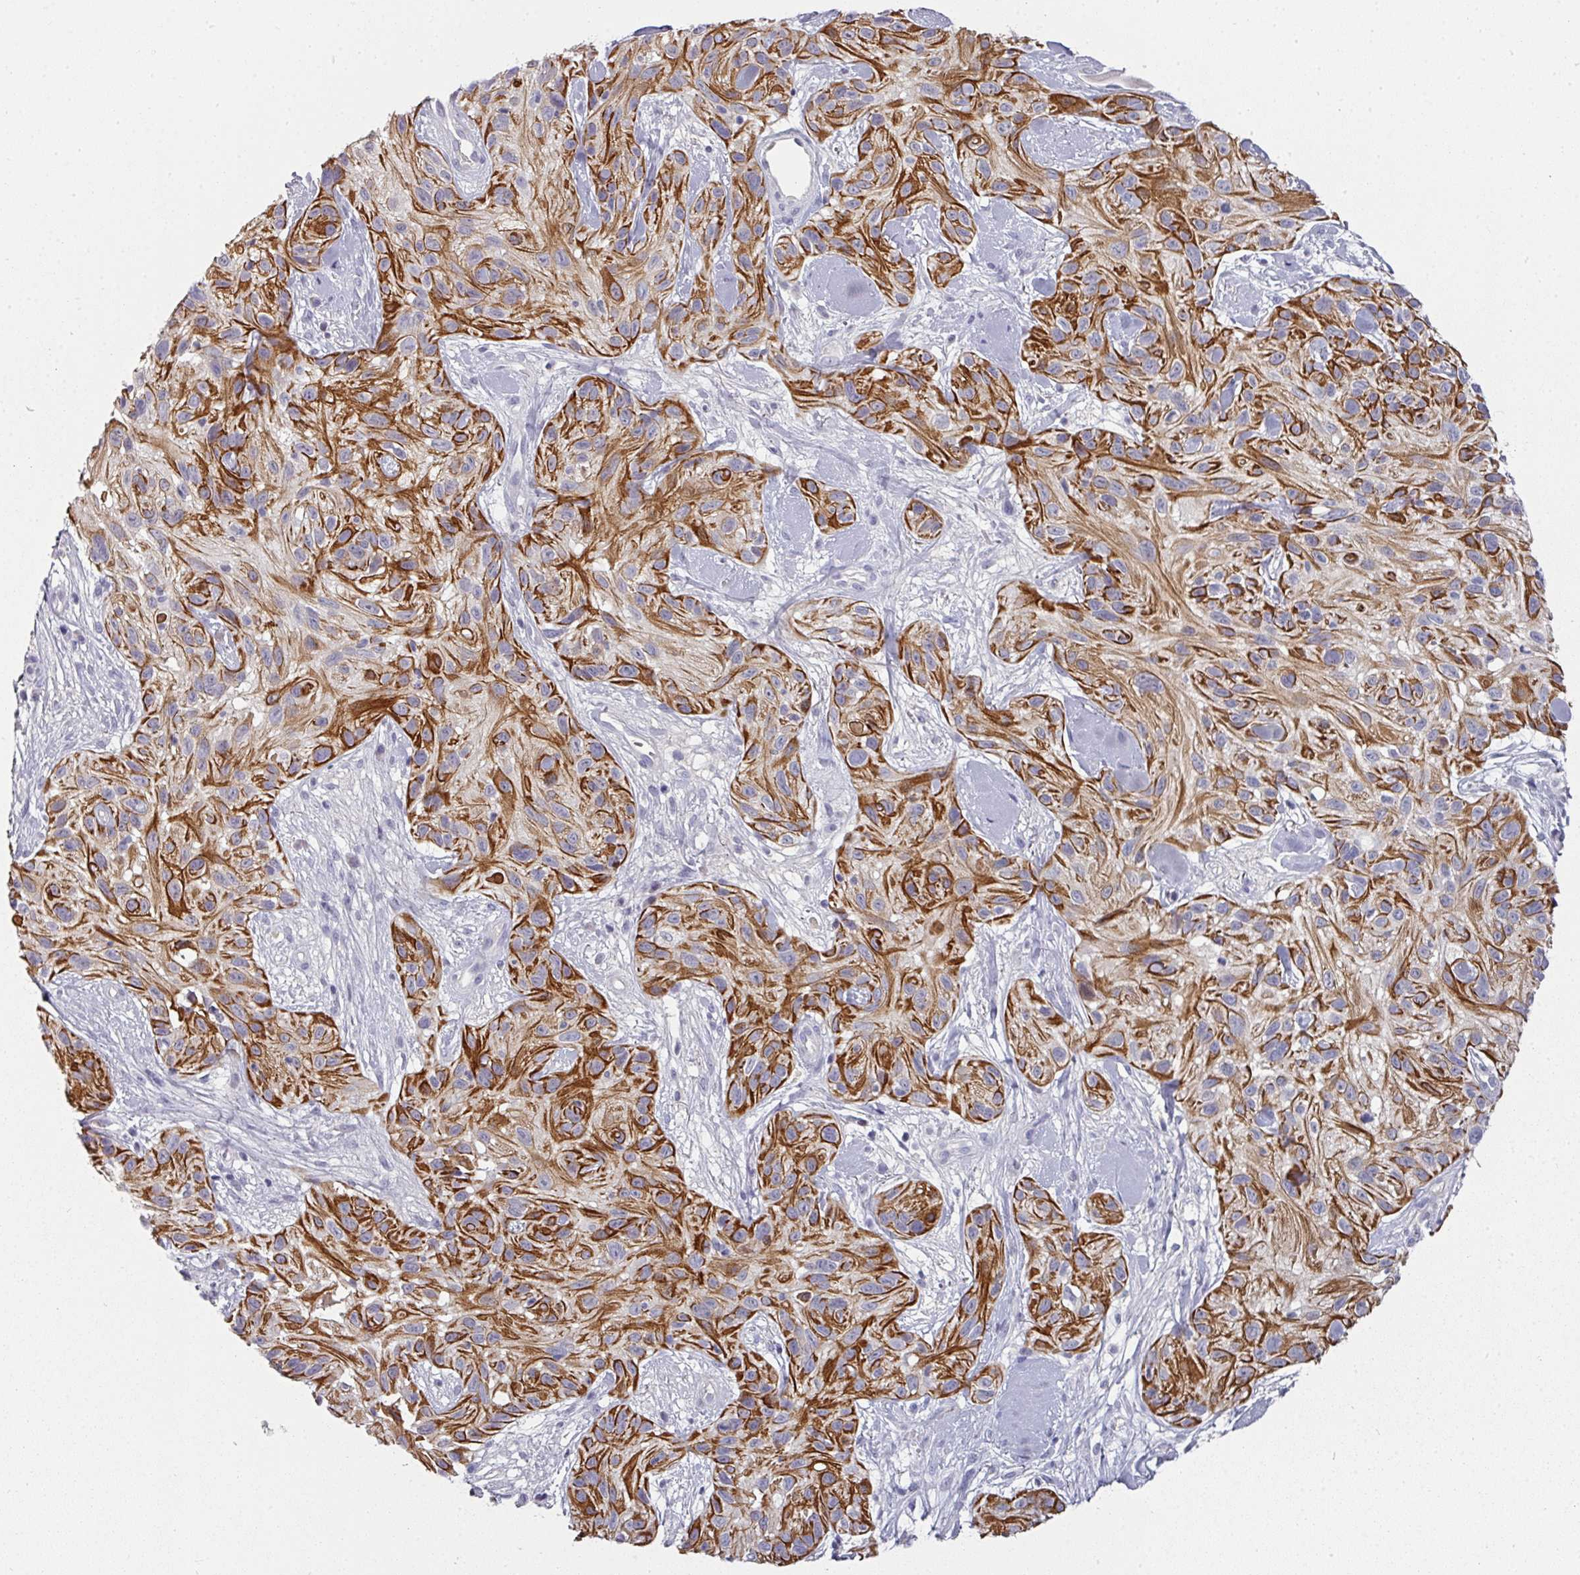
{"staining": {"intensity": "strong", "quantity": "25%-75%", "location": "cytoplasmic/membranous"}, "tissue": "skin cancer", "cell_type": "Tumor cells", "image_type": "cancer", "snomed": [{"axis": "morphology", "description": "Squamous cell carcinoma, NOS"}, {"axis": "topography", "description": "Skin"}], "caption": "Human skin cancer (squamous cell carcinoma) stained with a brown dye reveals strong cytoplasmic/membranous positive expression in about 25%-75% of tumor cells.", "gene": "GTF2H3", "patient": {"sex": "male", "age": 82}}